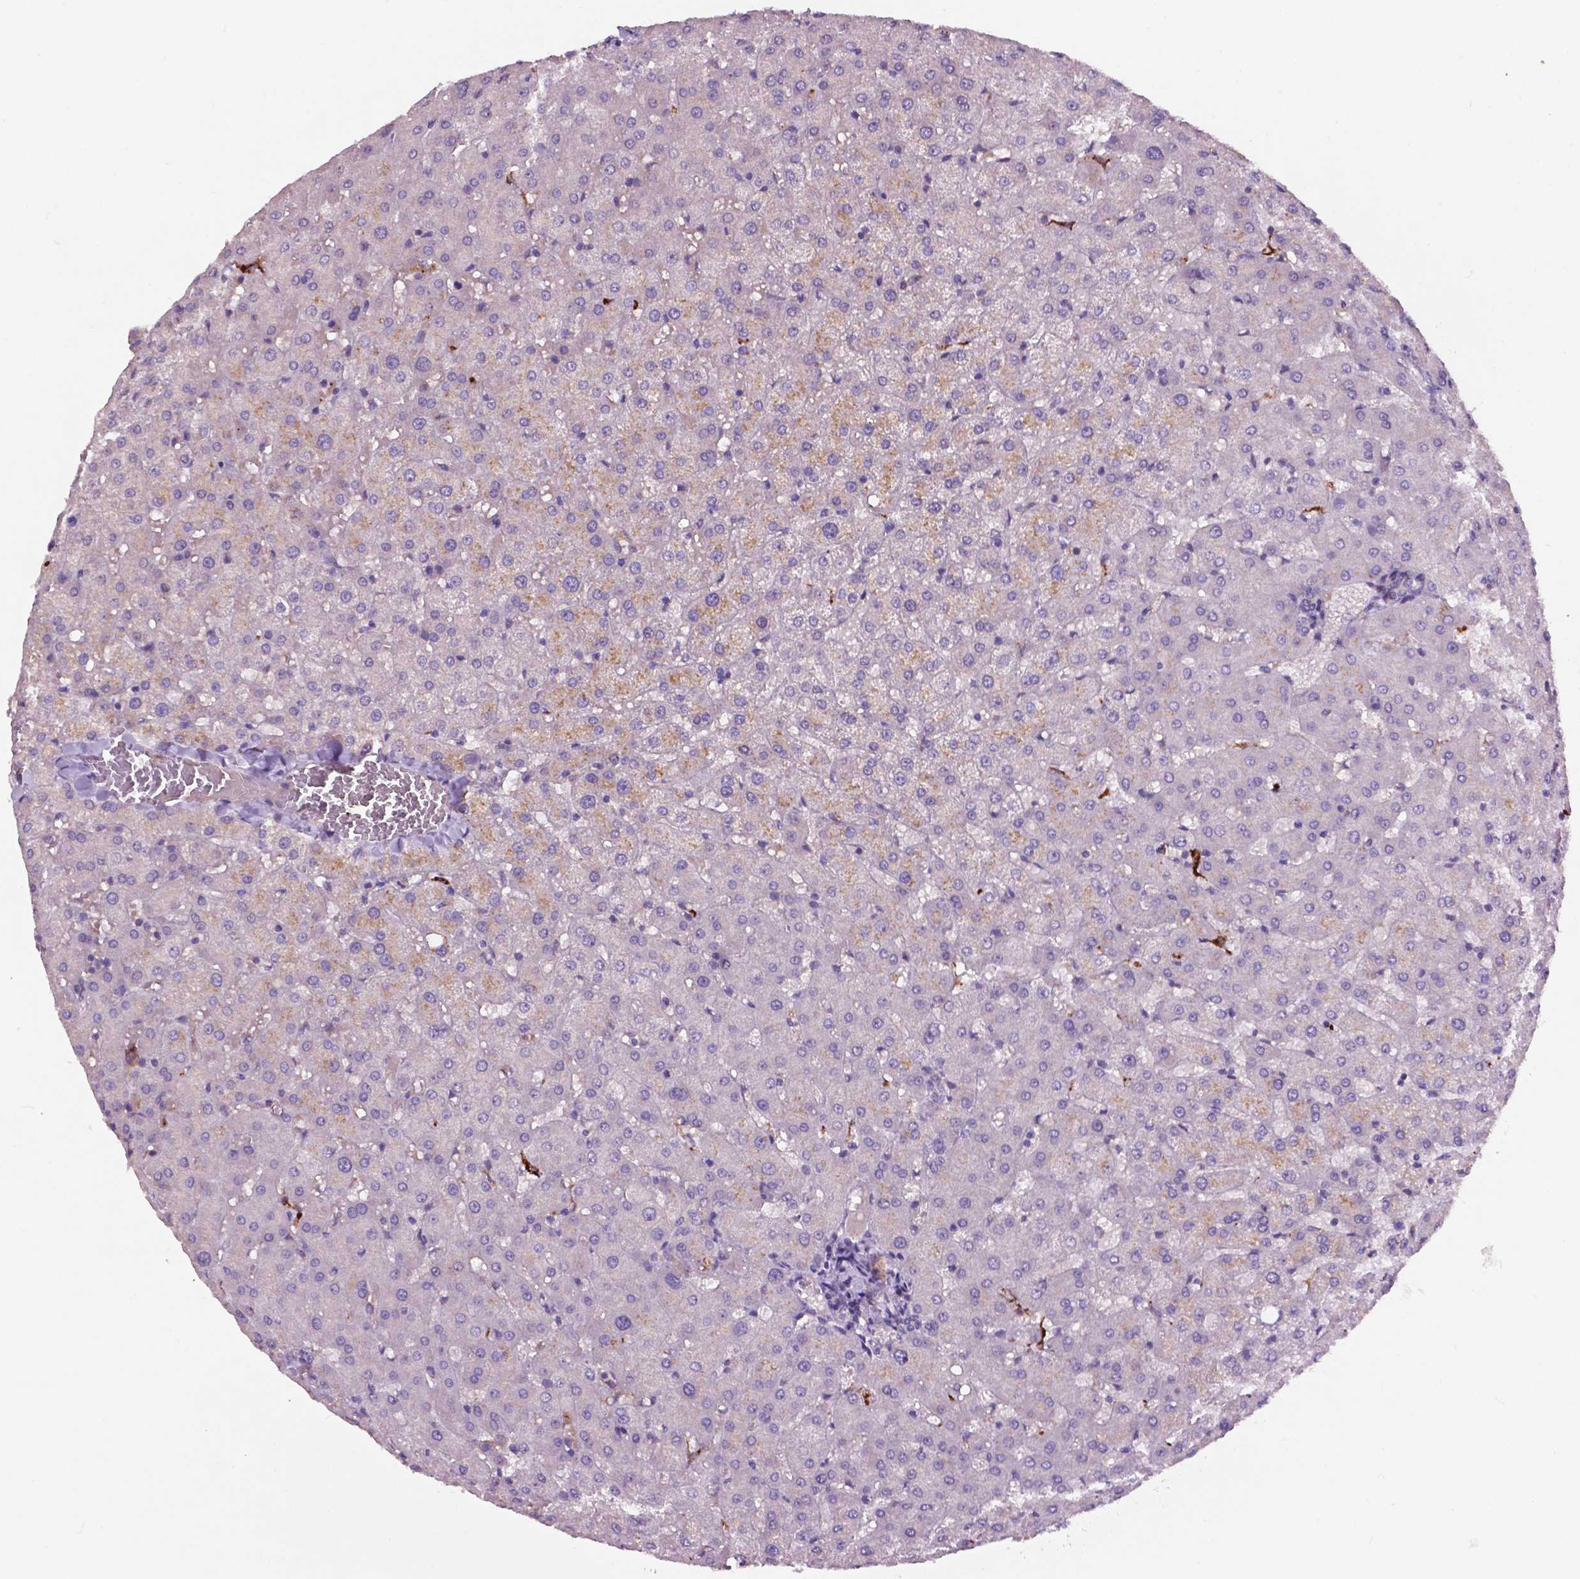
{"staining": {"intensity": "negative", "quantity": "none", "location": "none"}, "tissue": "liver", "cell_type": "Cholangiocytes", "image_type": "normal", "snomed": [{"axis": "morphology", "description": "Normal tissue, NOS"}, {"axis": "topography", "description": "Liver"}], "caption": "A micrograph of liver stained for a protein exhibits no brown staining in cholangiocytes. Nuclei are stained in blue.", "gene": "PLSCR1", "patient": {"sex": "female", "age": 50}}